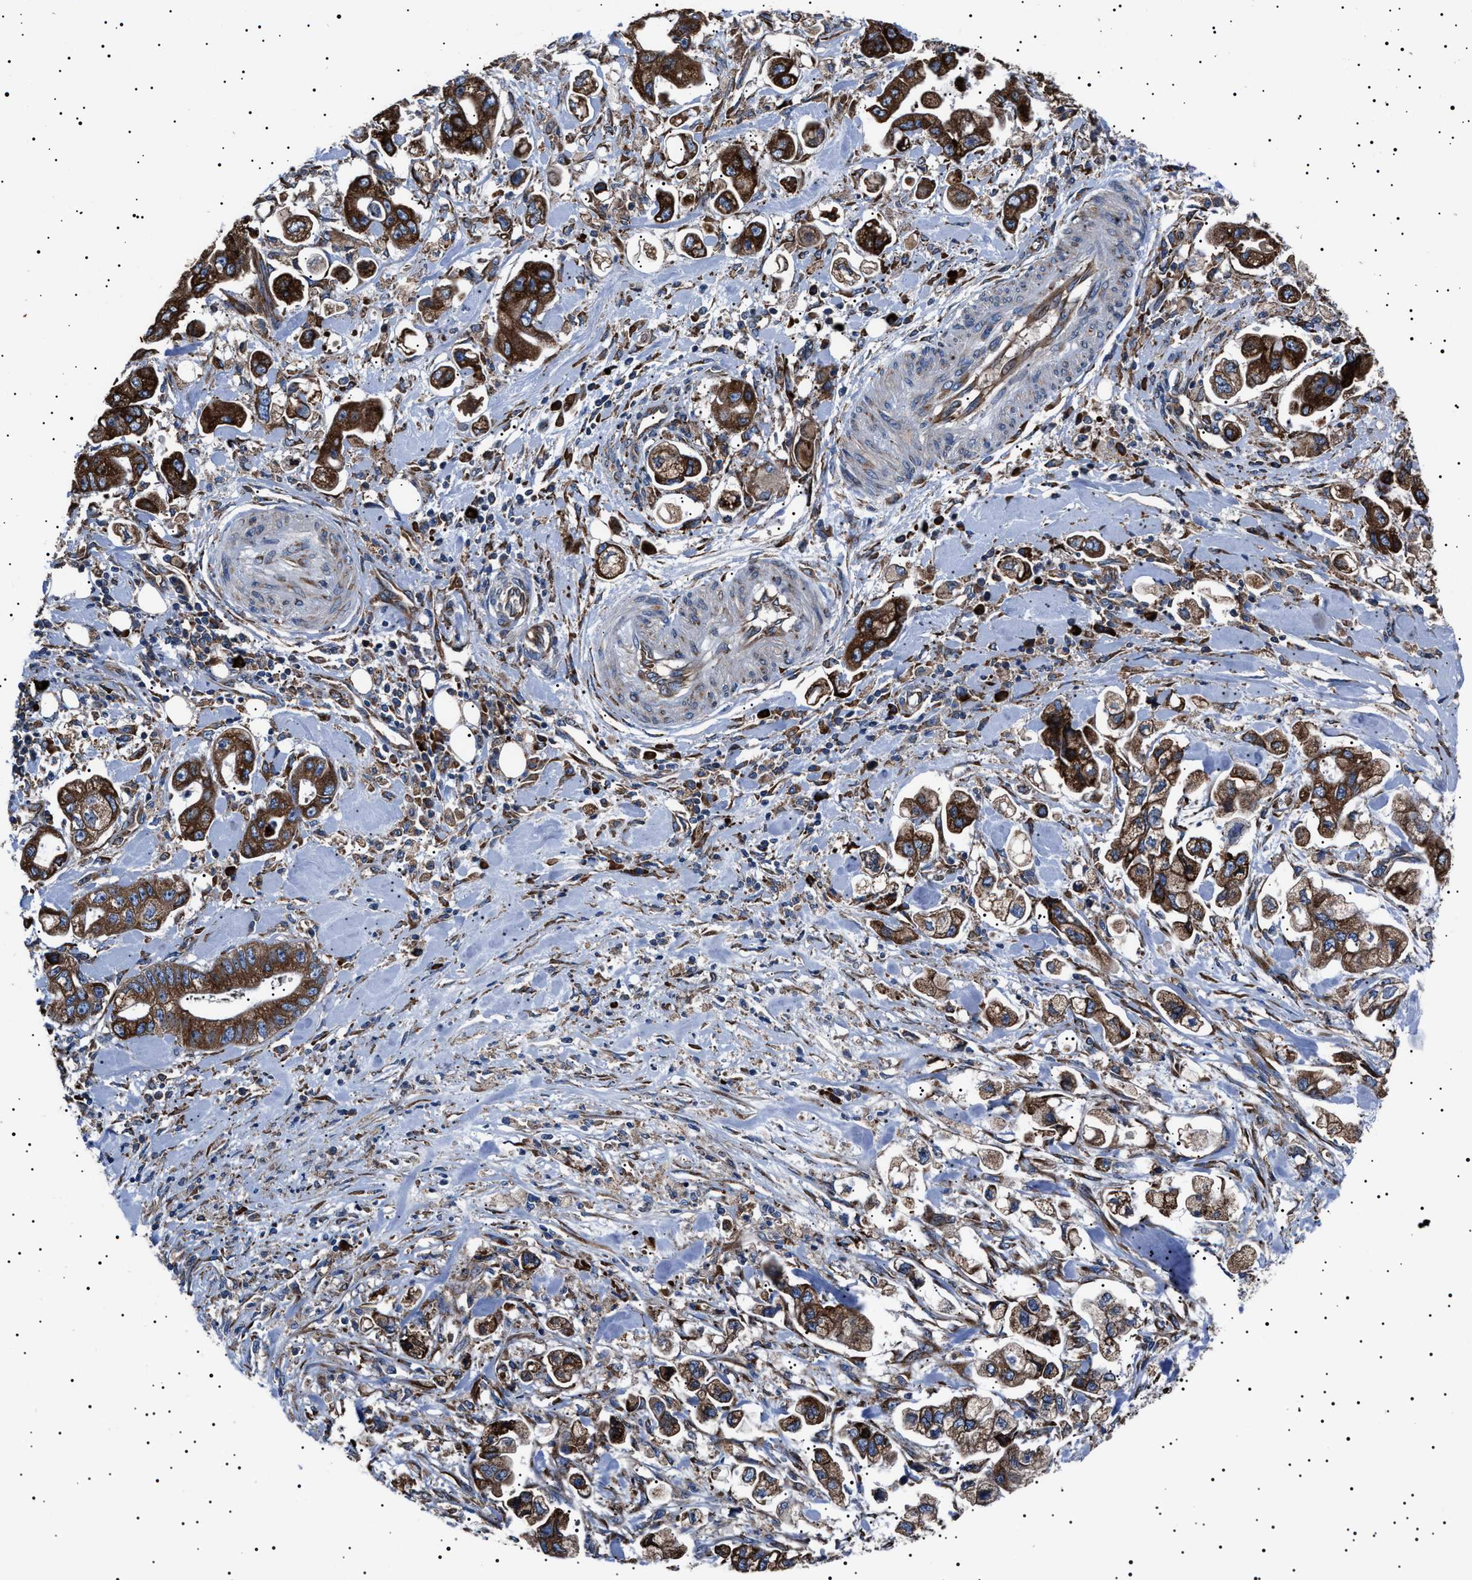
{"staining": {"intensity": "strong", "quantity": ">75%", "location": "cytoplasmic/membranous"}, "tissue": "stomach cancer", "cell_type": "Tumor cells", "image_type": "cancer", "snomed": [{"axis": "morphology", "description": "Normal tissue, NOS"}, {"axis": "morphology", "description": "Adenocarcinoma, NOS"}, {"axis": "topography", "description": "Stomach"}], "caption": "Immunohistochemical staining of human stomach cancer demonstrates strong cytoplasmic/membranous protein expression in approximately >75% of tumor cells.", "gene": "TOP1MT", "patient": {"sex": "male", "age": 62}}